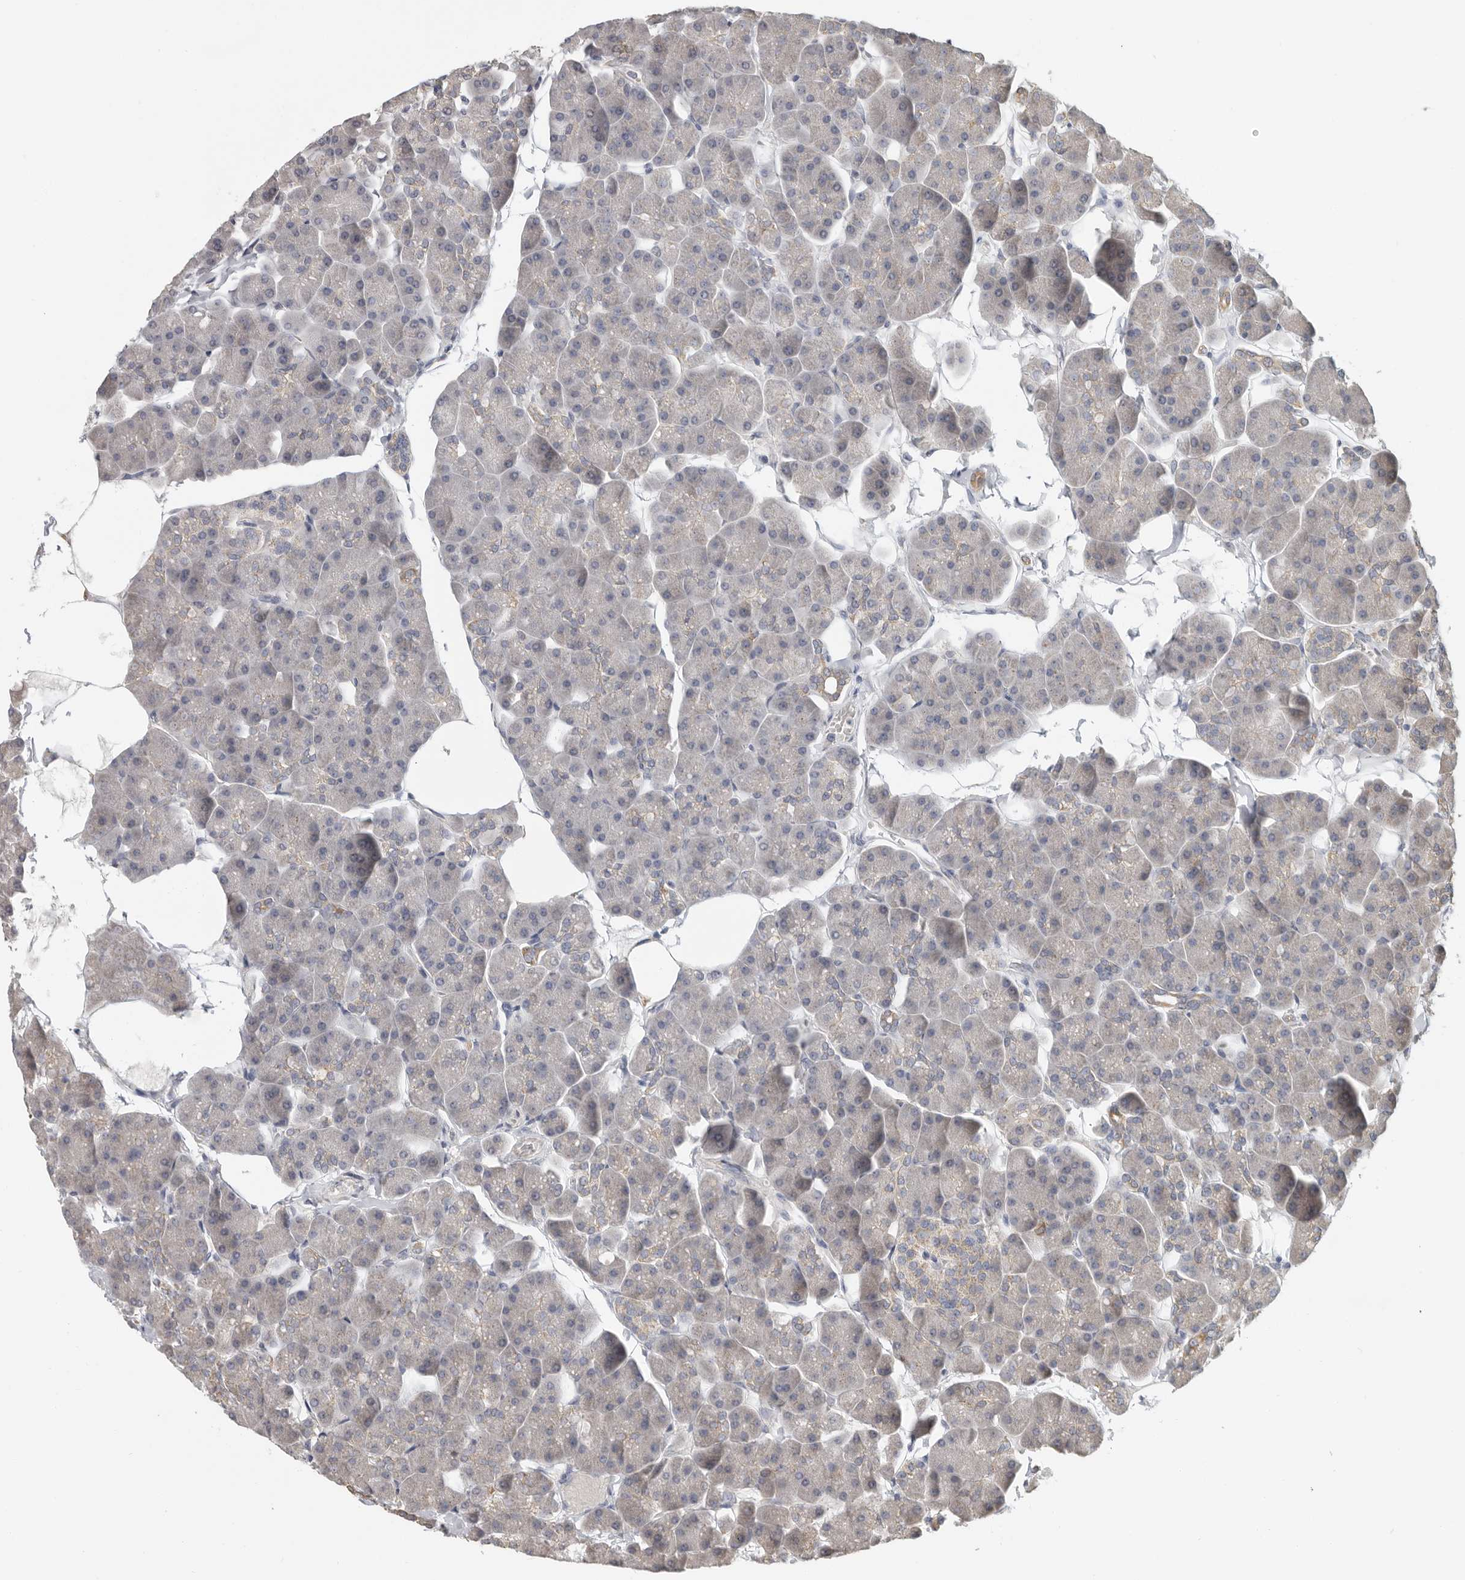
{"staining": {"intensity": "weak", "quantity": "25%-75%", "location": "cytoplasmic/membranous"}, "tissue": "pancreas", "cell_type": "Exocrine glandular cells", "image_type": "normal", "snomed": [{"axis": "morphology", "description": "Normal tissue, NOS"}, {"axis": "topography", "description": "Pancreas"}], "caption": "Immunohistochemistry (IHC) histopathology image of unremarkable human pancreas stained for a protein (brown), which displays low levels of weak cytoplasmic/membranous positivity in approximately 25%-75% of exocrine glandular cells.", "gene": "UNK", "patient": {"sex": "male", "age": 35}}